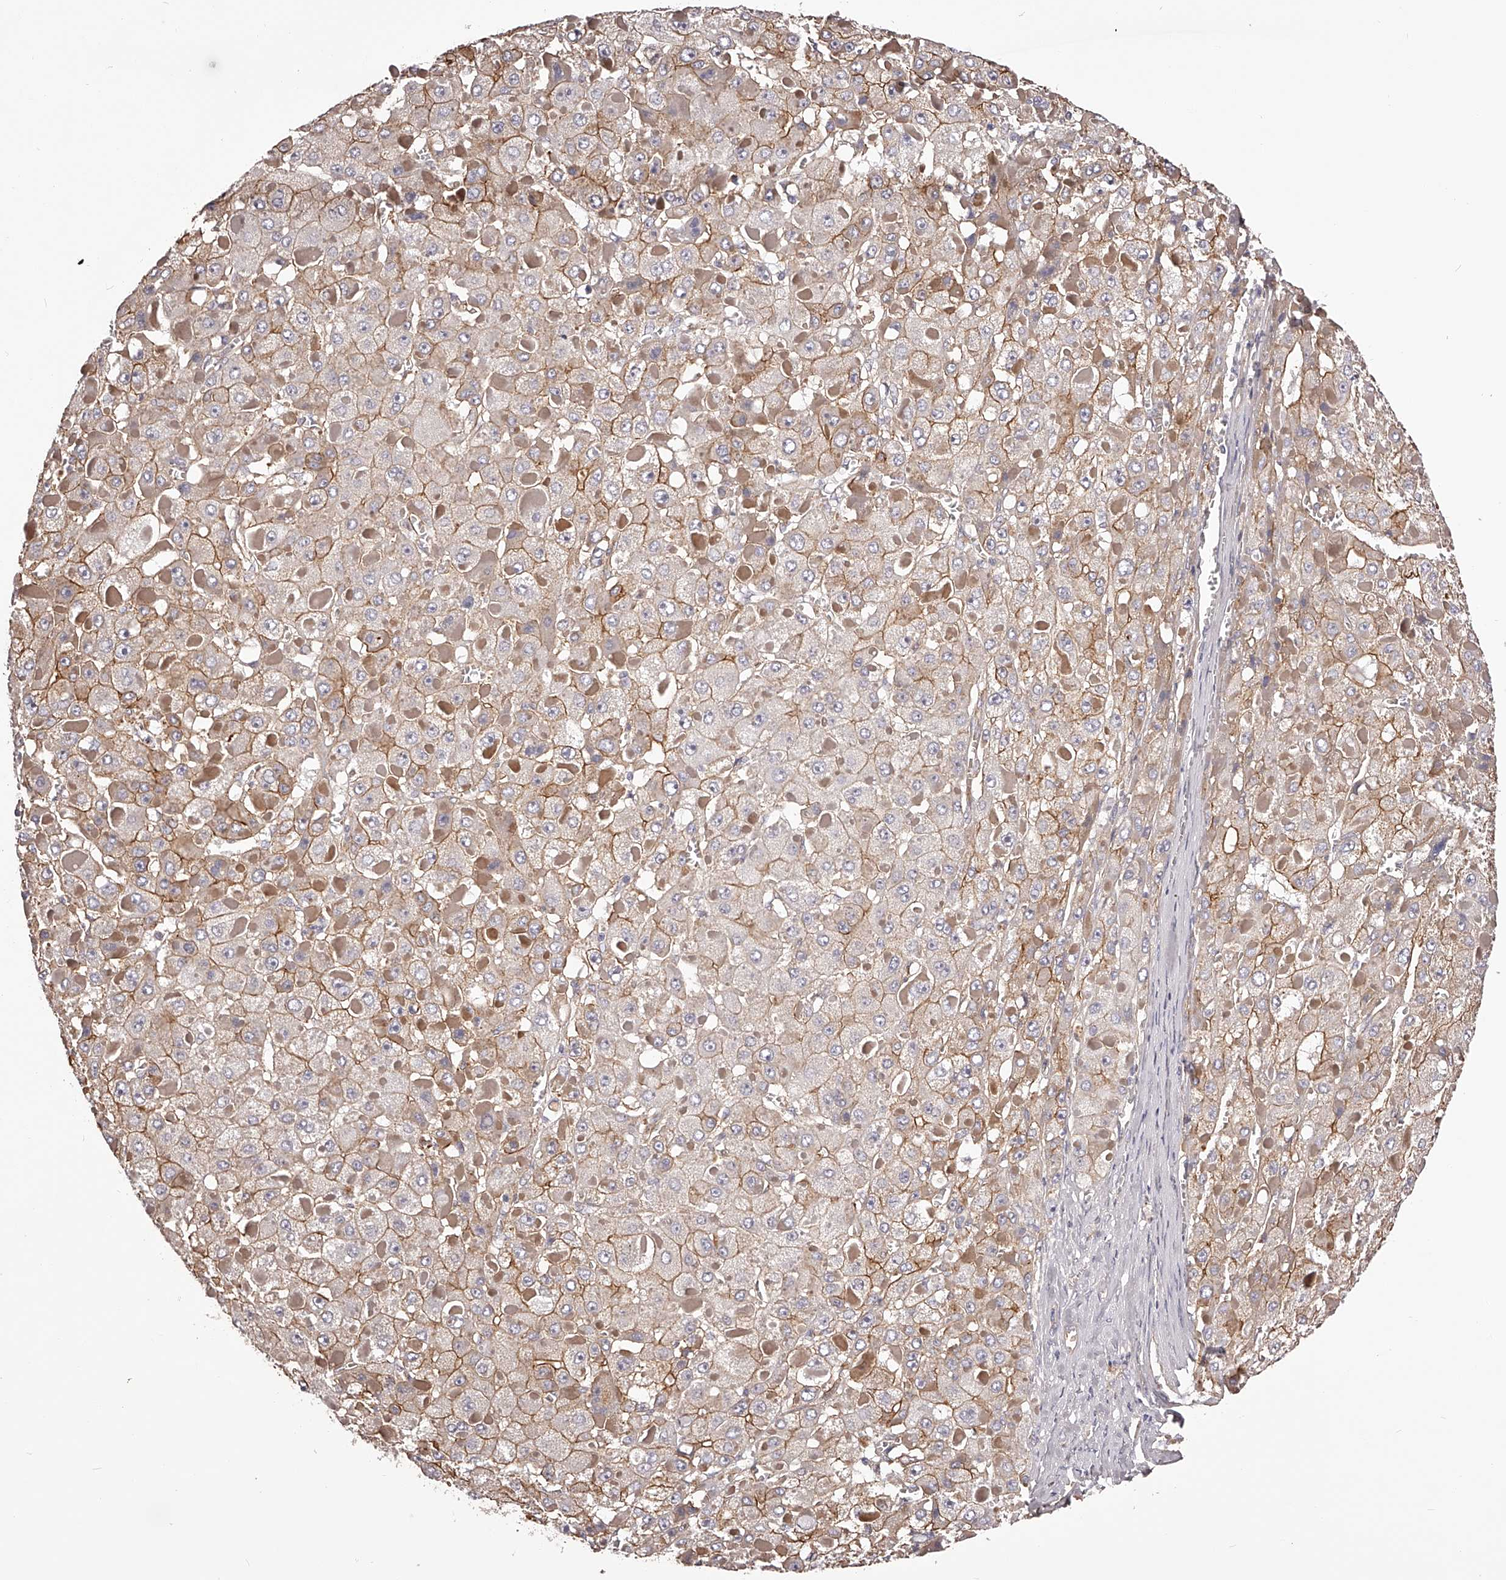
{"staining": {"intensity": "moderate", "quantity": ">75%", "location": "cytoplasmic/membranous"}, "tissue": "liver cancer", "cell_type": "Tumor cells", "image_type": "cancer", "snomed": [{"axis": "morphology", "description": "Carcinoma, Hepatocellular, NOS"}, {"axis": "topography", "description": "Liver"}], "caption": "This is an image of immunohistochemistry (IHC) staining of liver cancer, which shows moderate expression in the cytoplasmic/membranous of tumor cells.", "gene": "LTV1", "patient": {"sex": "female", "age": 73}}